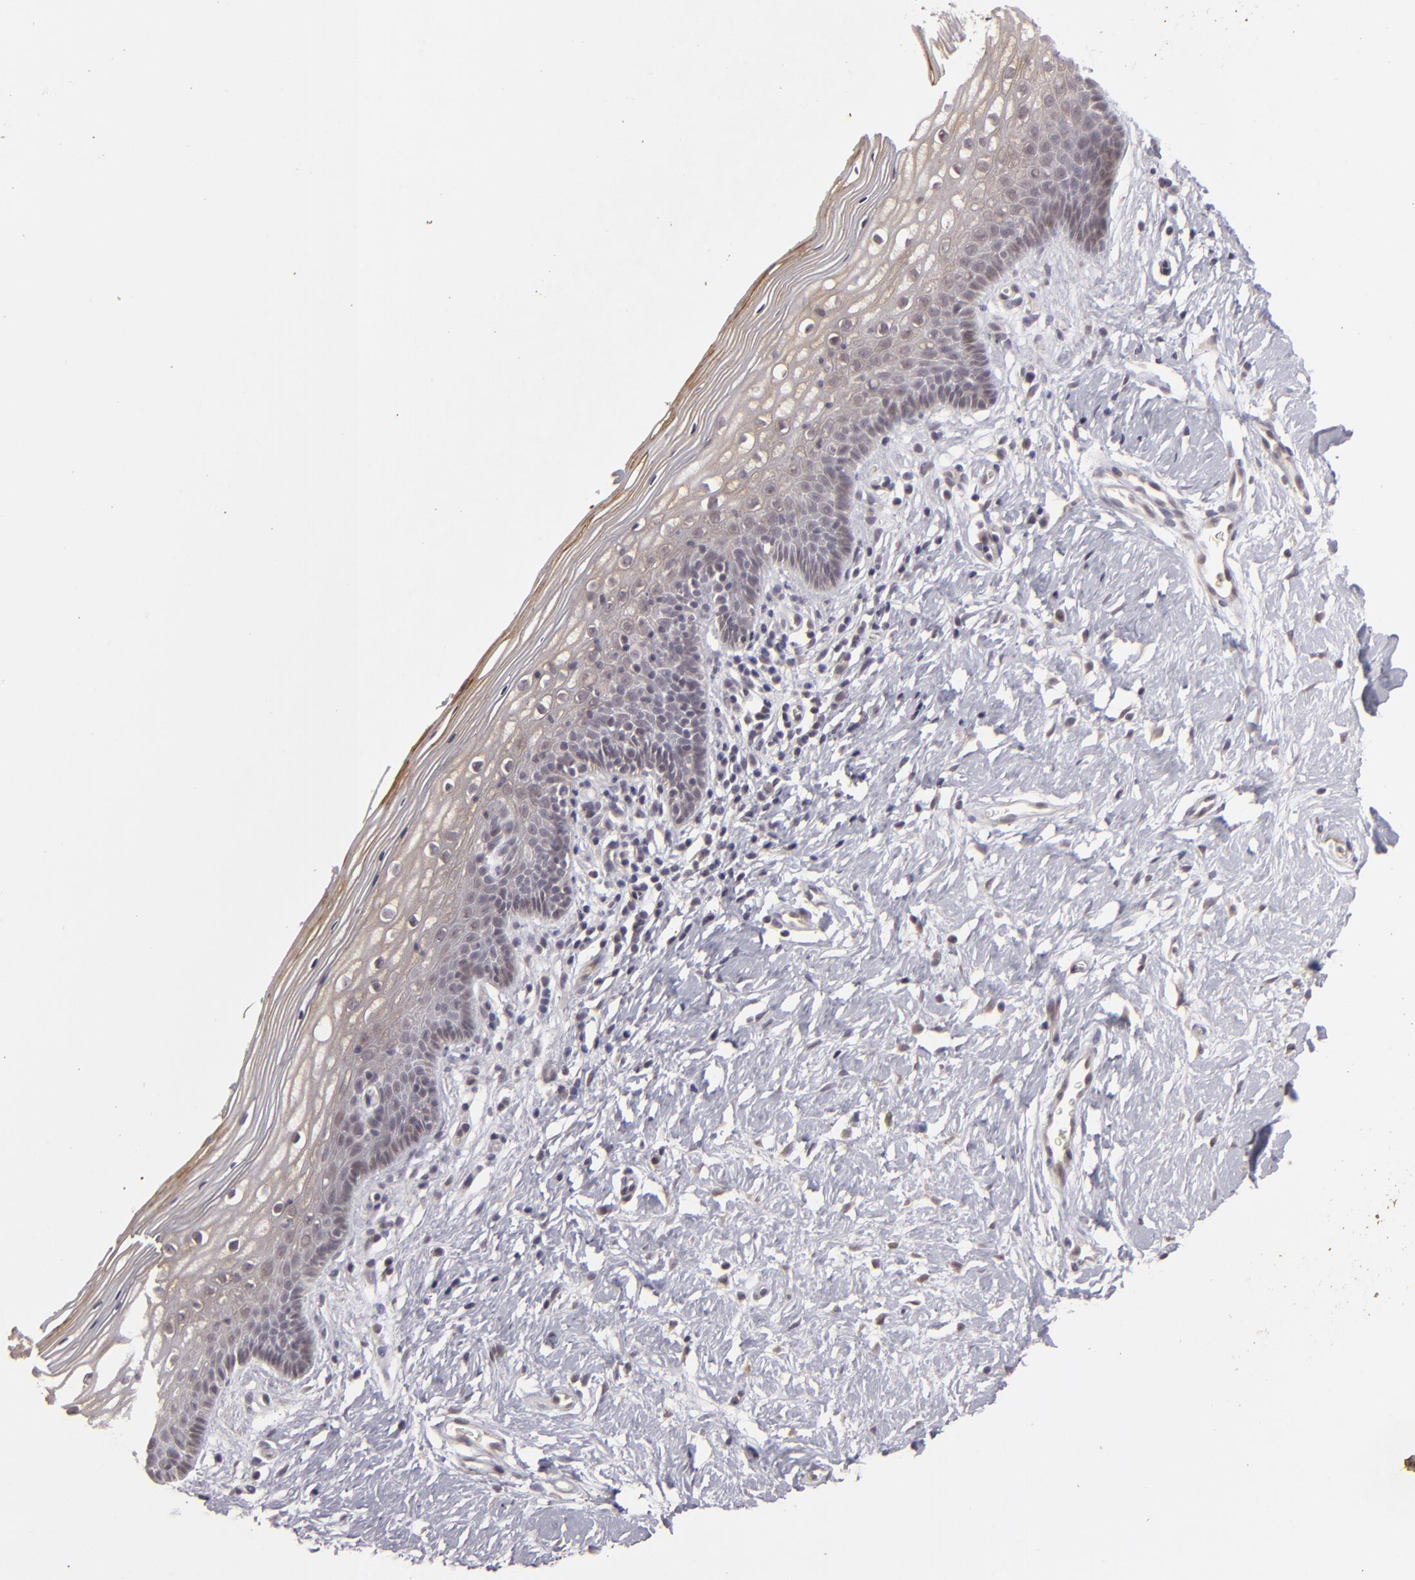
{"staining": {"intensity": "weak", "quantity": "<25%", "location": "cytoplasmic/membranous"}, "tissue": "vagina", "cell_type": "Squamous epithelial cells", "image_type": "normal", "snomed": [{"axis": "morphology", "description": "Normal tissue, NOS"}, {"axis": "topography", "description": "Vagina"}], "caption": "Immunohistochemistry (IHC) histopathology image of unremarkable human vagina stained for a protein (brown), which demonstrates no positivity in squamous epithelial cells.", "gene": "DFFA", "patient": {"sex": "female", "age": 46}}